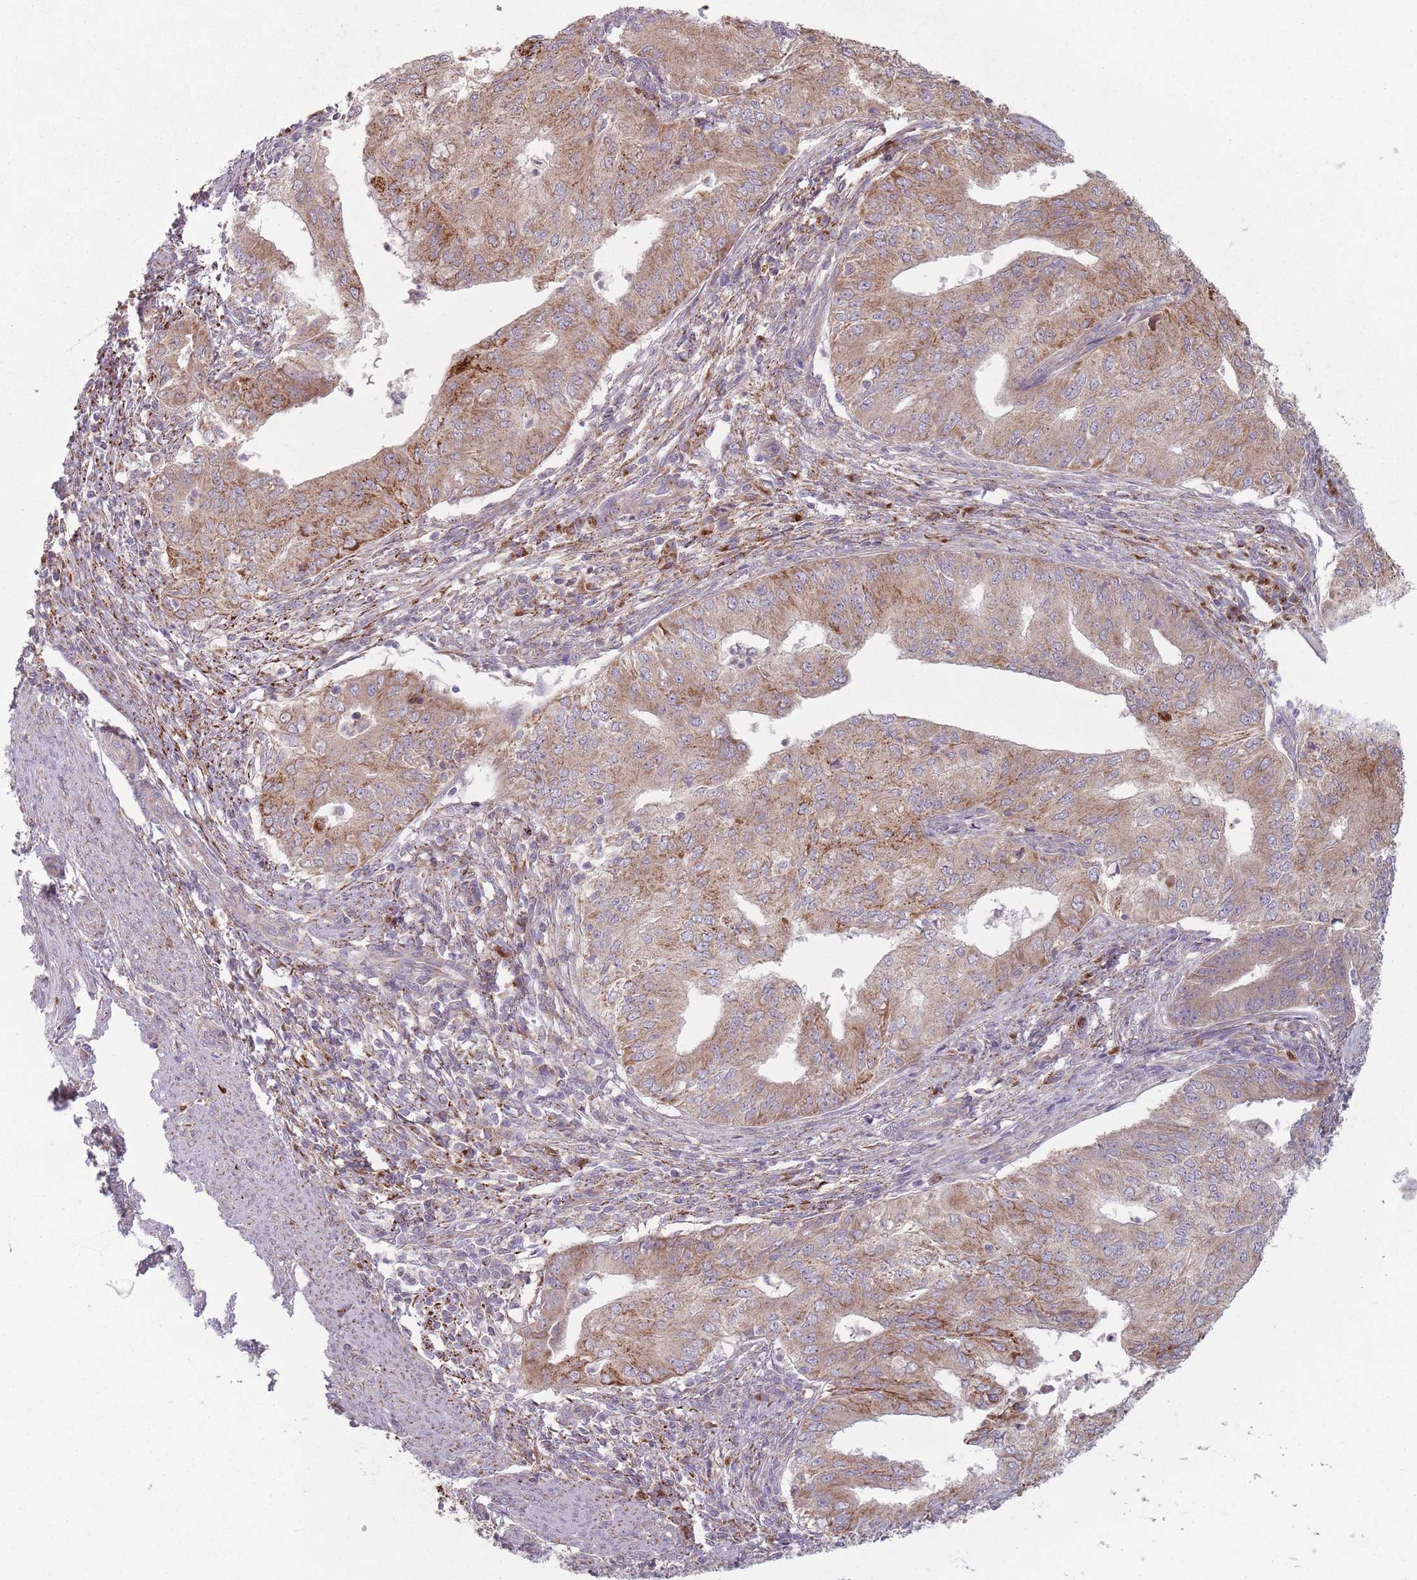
{"staining": {"intensity": "moderate", "quantity": ">75%", "location": "cytoplasmic/membranous"}, "tissue": "endometrial cancer", "cell_type": "Tumor cells", "image_type": "cancer", "snomed": [{"axis": "morphology", "description": "Adenocarcinoma, NOS"}, {"axis": "topography", "description": "Endometrium"}], "caption": "Protein analysis of endometrial cancer tissue demonstrates moderate cytoplasmic/membranous staining in approximately >75% of tumor cells. (DAB IHC with brightfield microscopy, high magnification).", "gene": "OR10Q1", "patient": {"sex": "female", "age": 50}}